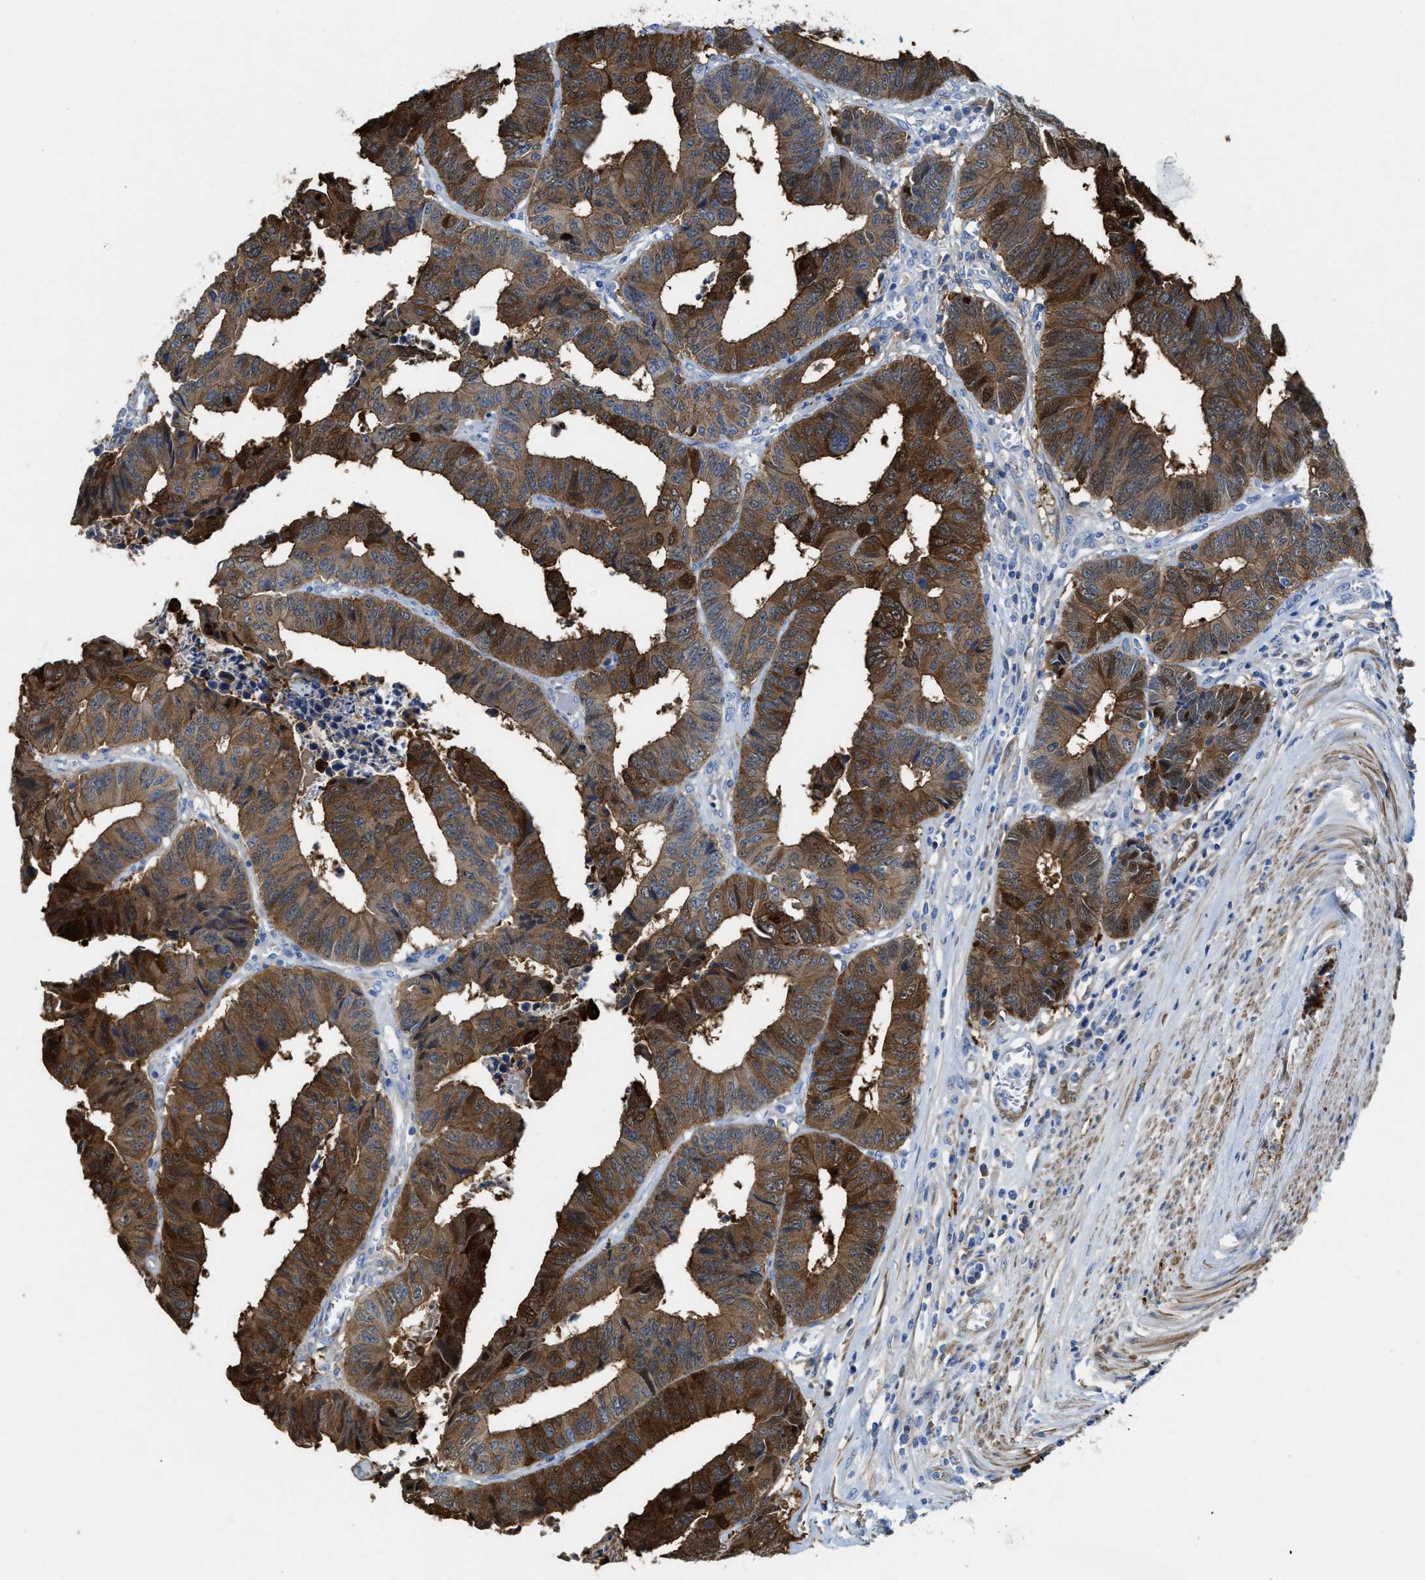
{"staining": {"intensity": "strong", "quantity": "25%-75%", "location": "cytoplasmic/membranous"}, "tissue": "colorectal cancer", "cell_type": "Tumor cells", "image_type": "cancer", "snomed": [{"axis": "morphology", "description": "Adenocarcinoma, NOS"}, {"axis": "topography", "description": "Rectum"}], "caption": "Colorectal cancer (adenocarcinoma) stained for a protein (brown) reveals strong cytoplasmic/membranous positive expression in approximately 25%-75% of tumor cells.", "gene": "ASS1", "patient": {"sex": "male", "age": 84}}